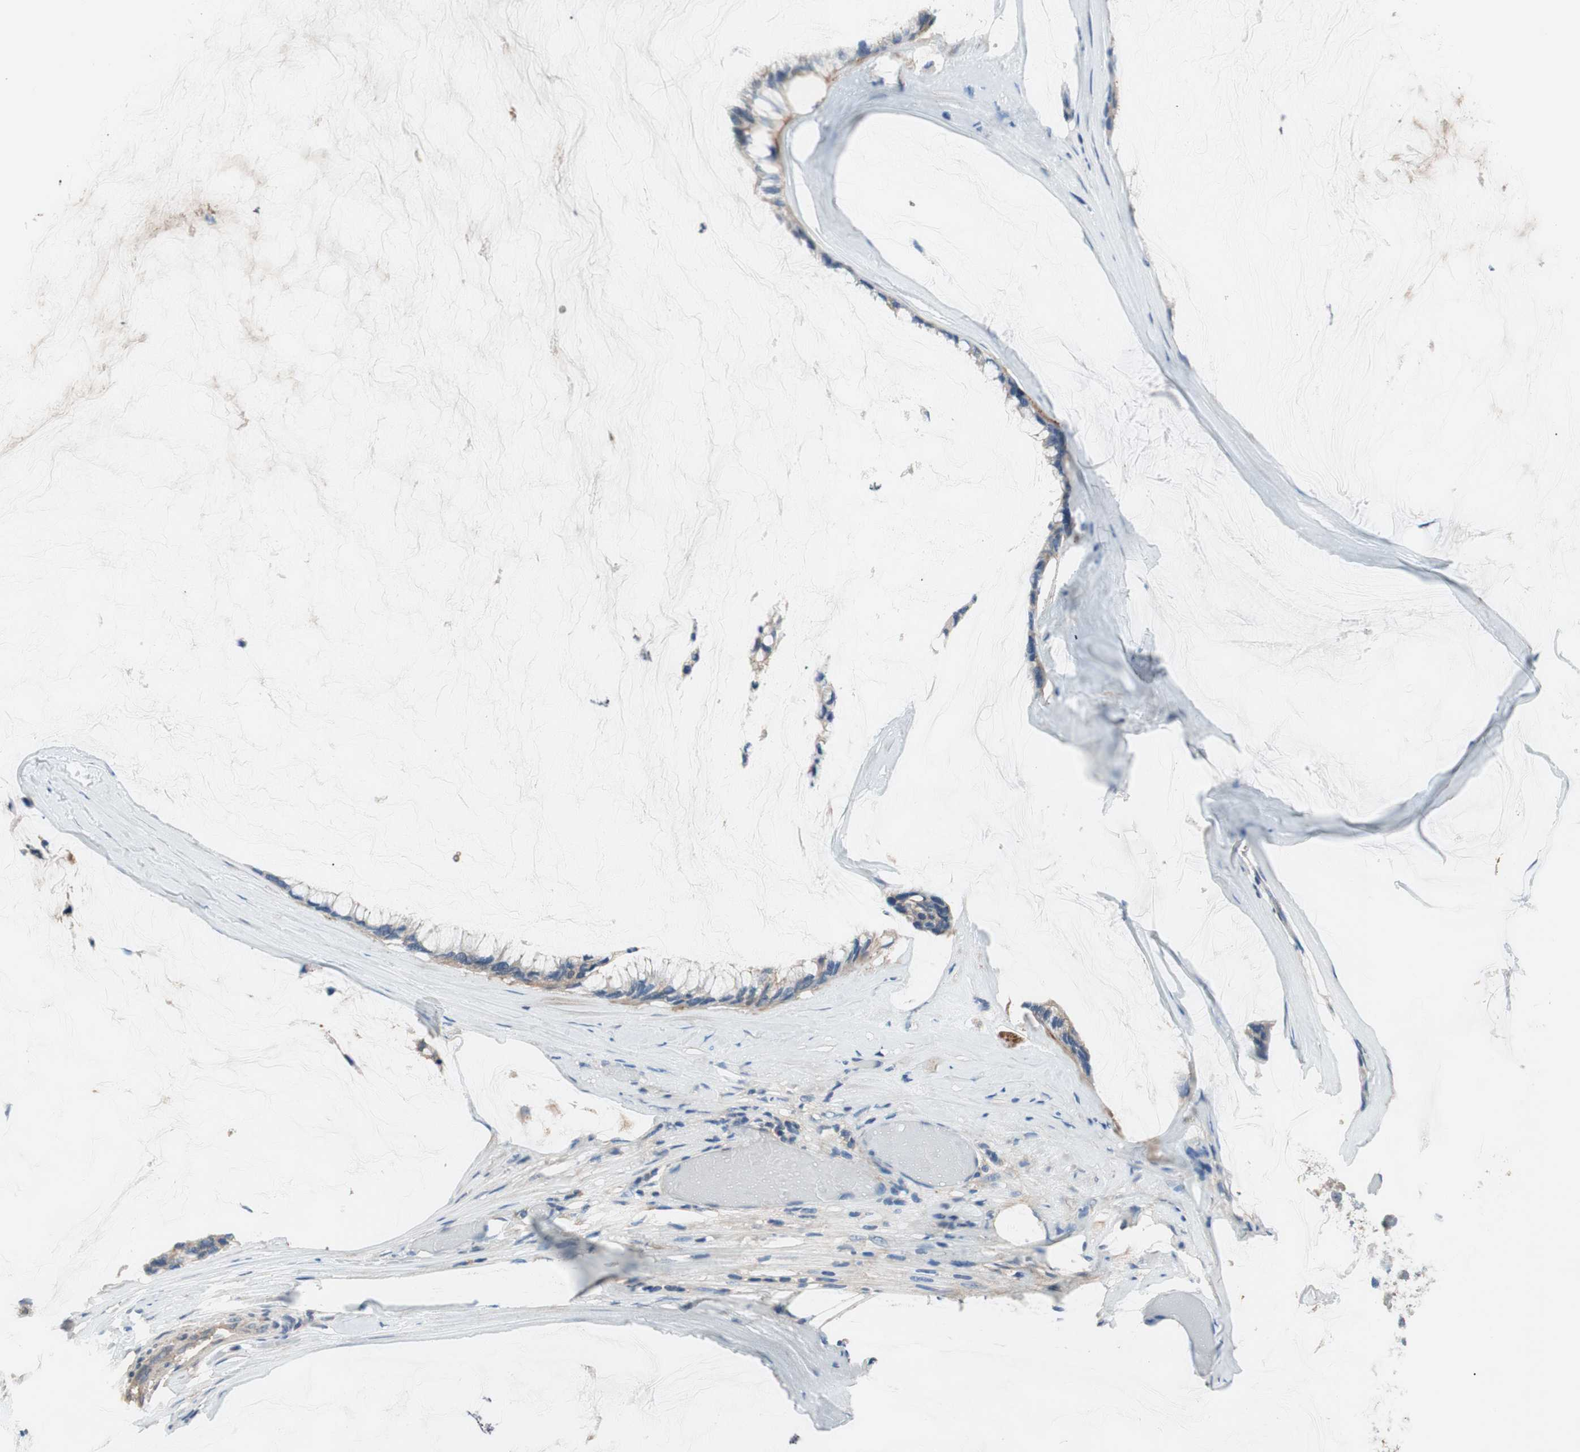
{"staining": {"intensity": "weak", "quantity": ">75%", "location": "cytoplasmic/membranous"}, "tissue": "ovarian cancer", "cell_type": "Tumor cells", "image_type": "cancer", "snomed": [{"axis": "morphology", "description": "Cystadenocarcinoma, mucinous, NOS"}, {"axis": "topography", "description": "Ovary"}], "caption": "Immunohistochemistry of human ovarian cancer demonstrates low levels of weak cytoplasmic/membranous positivity in about >75% of tumor cells. (DAB (3,3'-diaminobenzidine) IHC with brightfield microscopy, high magnification).", "gene": "CALML3", "patient": {"sex": "female", "age": 39}}